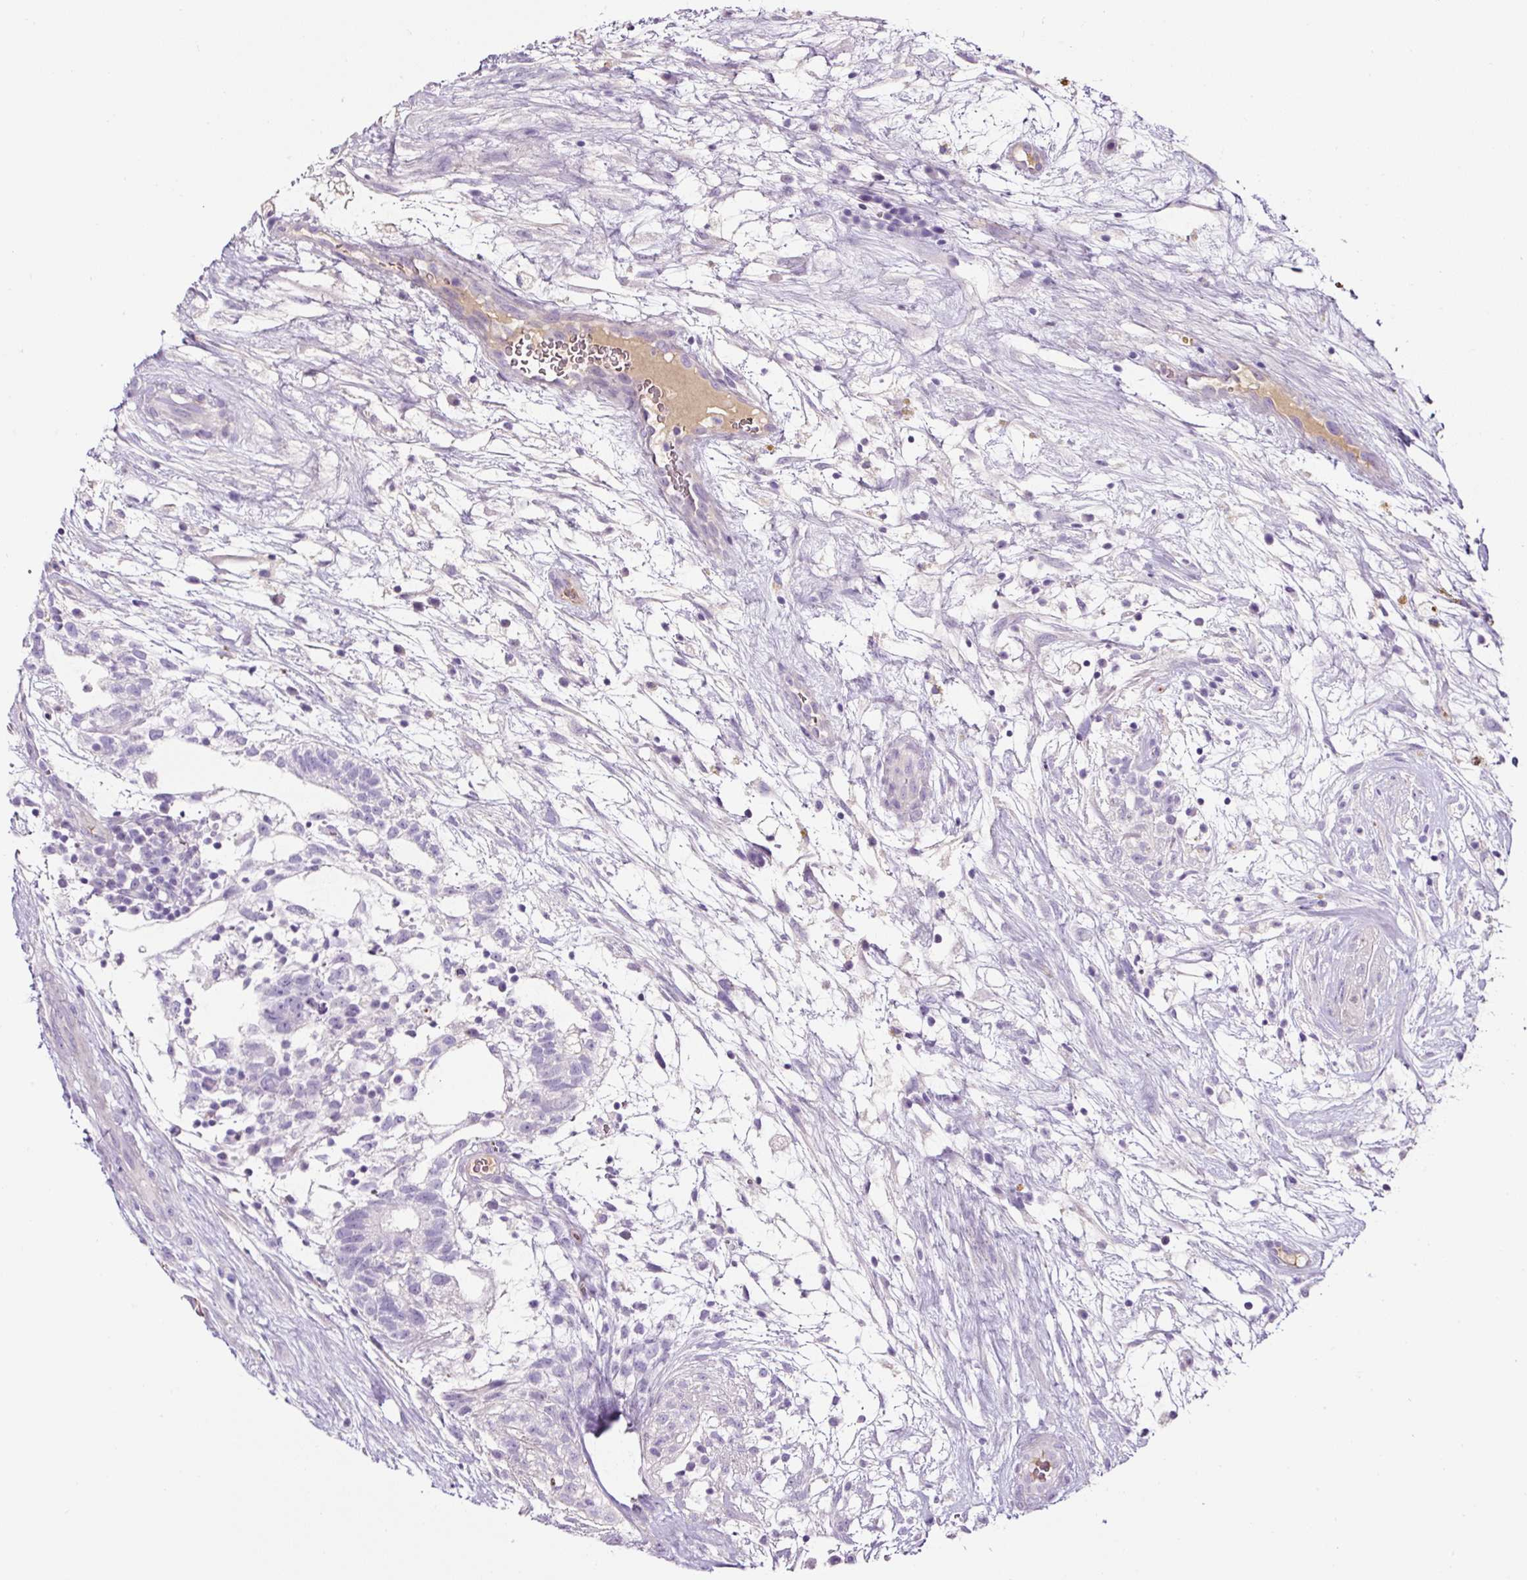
{"staining": {"intensity": "negative", "quantity": "none", "location": "none"}, "tissue": "testis cancer", "cell_type": "Tumor cells", "image_type": "cancer", "snomed": [{"axis": "morphology", "description": "Carcinoma, Embryonal, NOS"}, {"axis": "topography", "description": "Testis"}], "caption": "The photomicrograph exhibits no significant expression in tumor cells of testis cancer (embryonal carcinoma).", "gene": "OR14A2", "patient": {"sex": "male", "age": 32}}